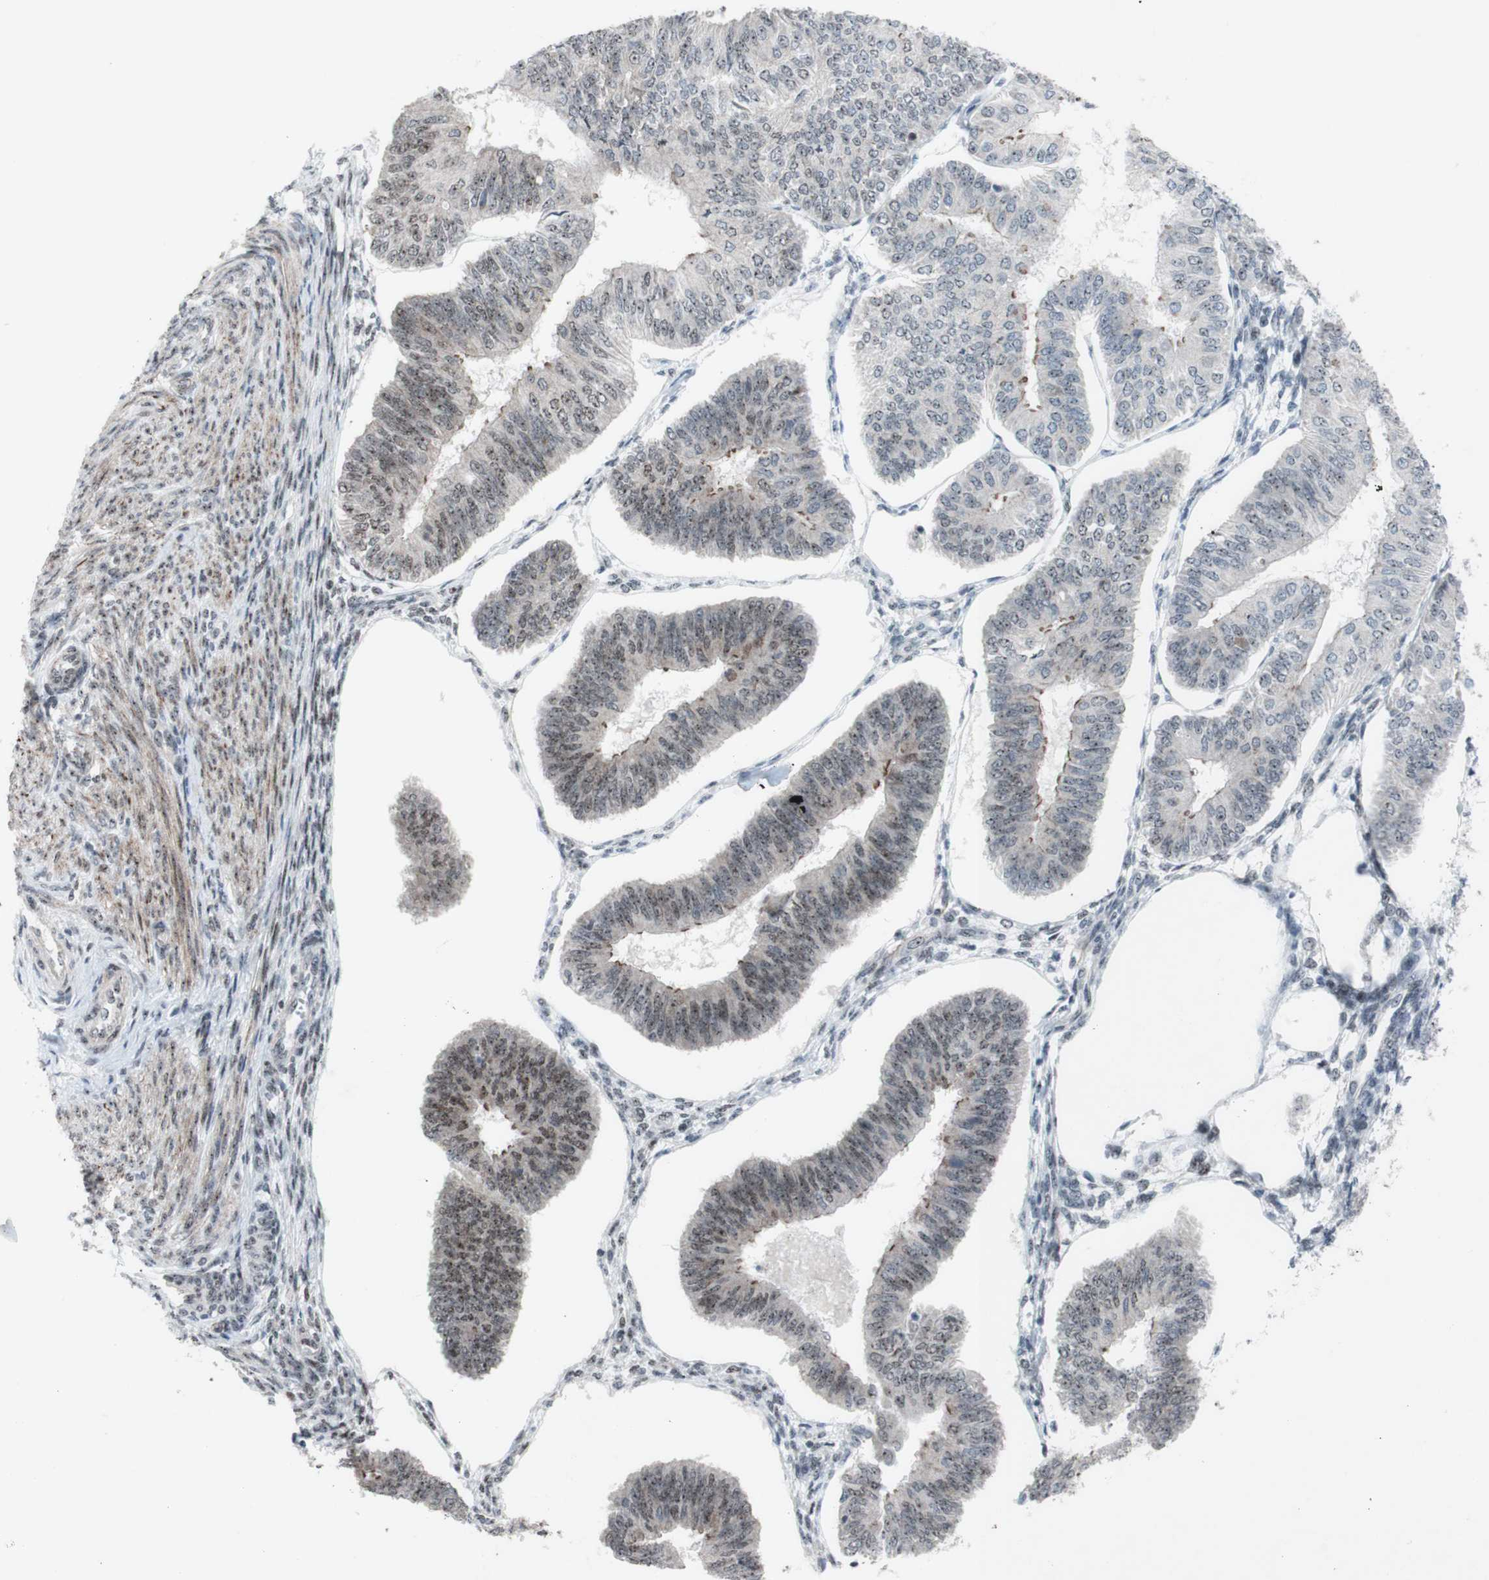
{"staining": {"intensity": "weak", "quantity": ">75%", "location": "nuclear"}, "tissue": "endometrial cancer", "cell_type": "Tumor cells", "image_type": "cancer", "snomed": [{"axis": "morphology", "description": "Adenocarcinoma, NOS"}, {"axis": "topography", "description": "Endometrium"}], "caption": "Immunohistochemical staining of human endometrial cancer (adenocarcinoma) shows low levels of weak nuclear expression in approximately >75% of tumor cells.", "gene": "POLR1A", "patient": {"sex": "female", "age": 58}}